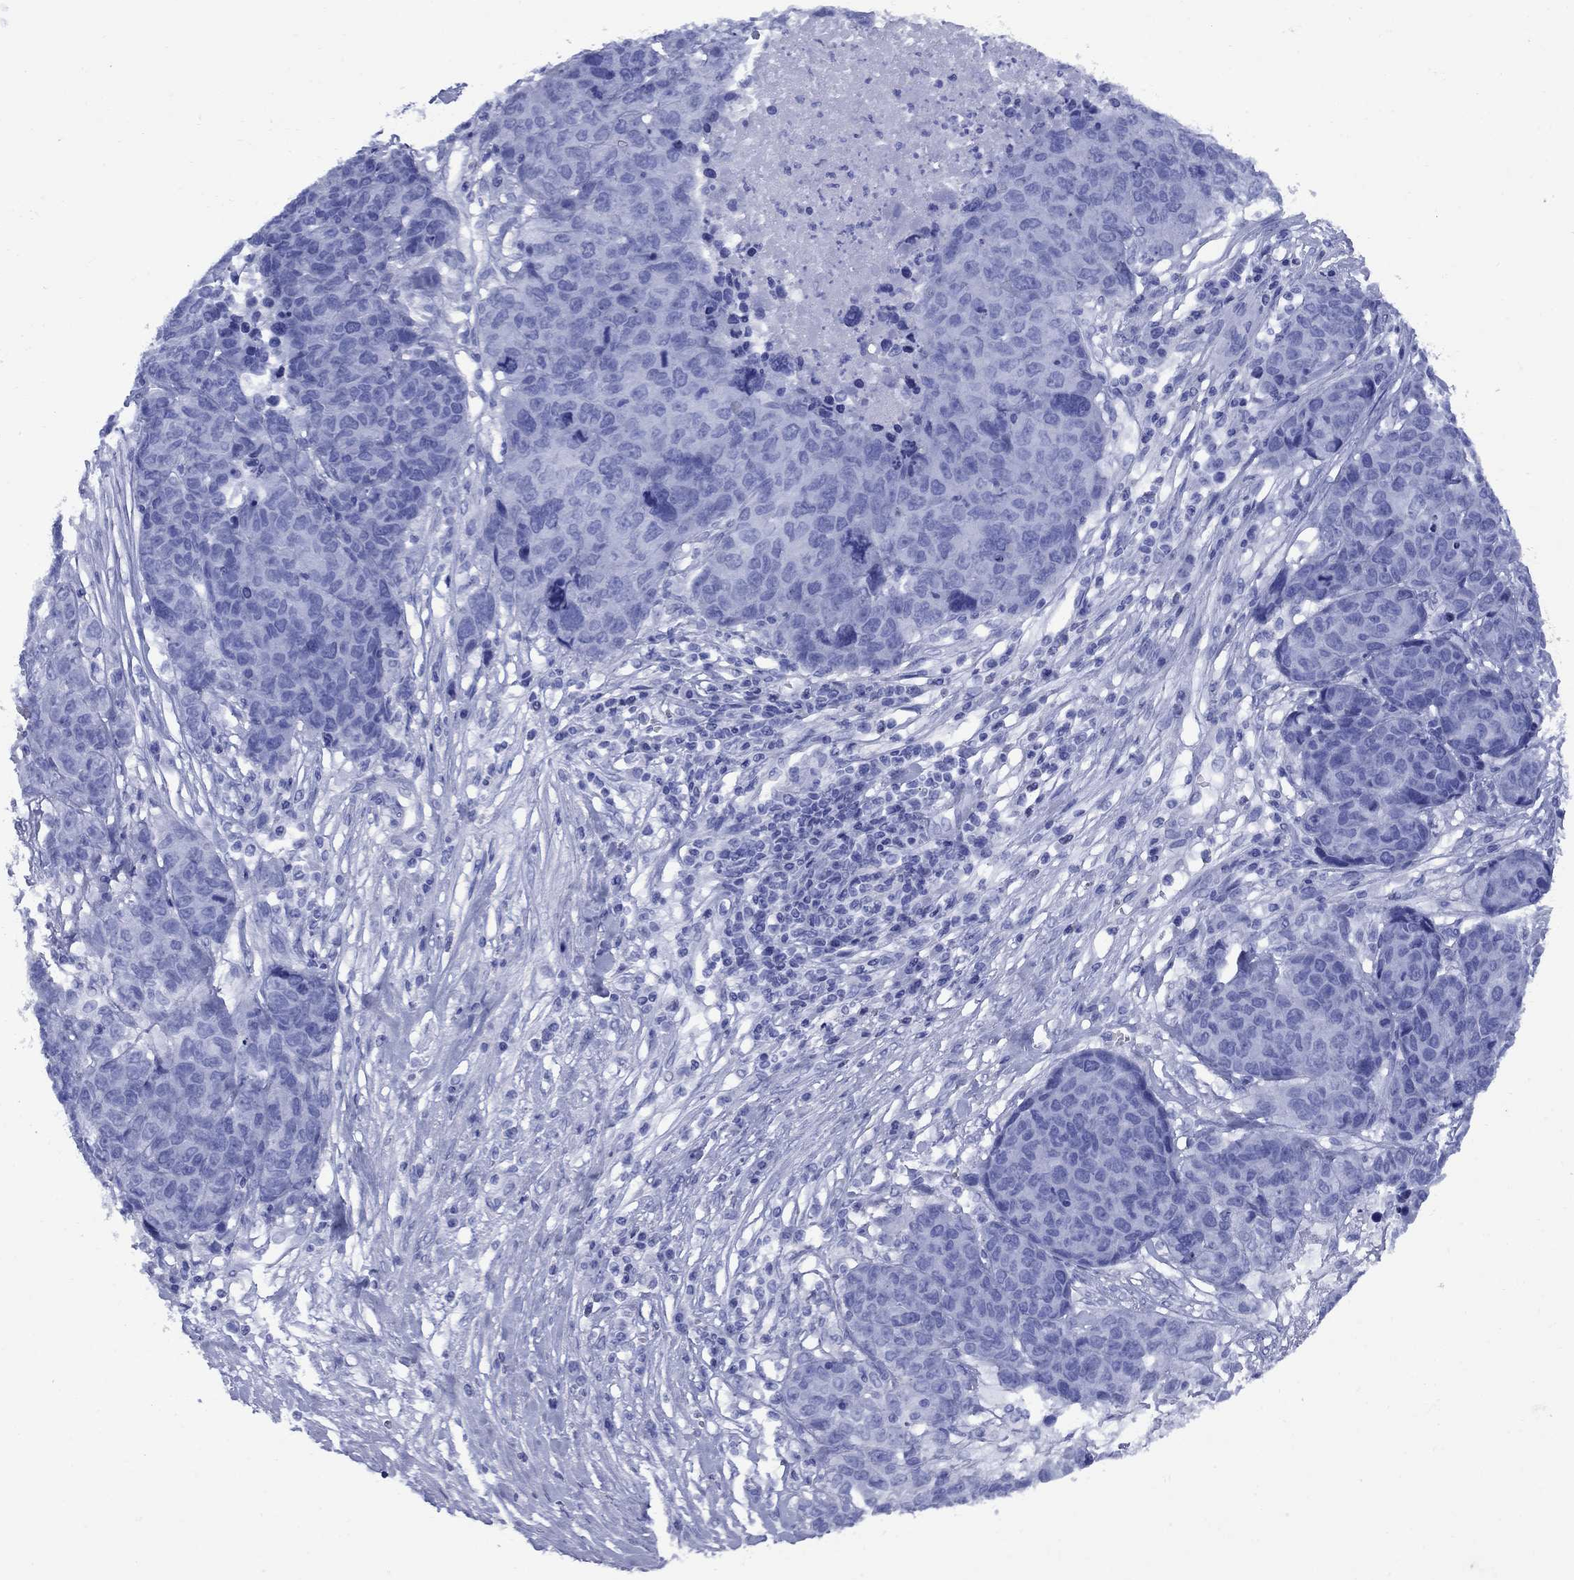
{"staining": {"intensity": "negative", "quantity": "none", "location": "none"}, "tissue": "ovarian cancer", "cell_type": "Tumor cells", "image_type": "cancer", "snomed": [{"axis": "morphology", "description": "Cystadenocarcinoma, serous, NOS"}, {"axis": "topography", "description": "Ovary"}], "caption": "Immunohistochemical staining of human ovarian serous cystadenocarcinoma shows no significant staining in tumor cells. The staining is performed using DAB brown chromogen with nuclei counter-stained in using hematoxylin.", "gene": "SMCP", "patient": {"sex": "female", "age": 87}}